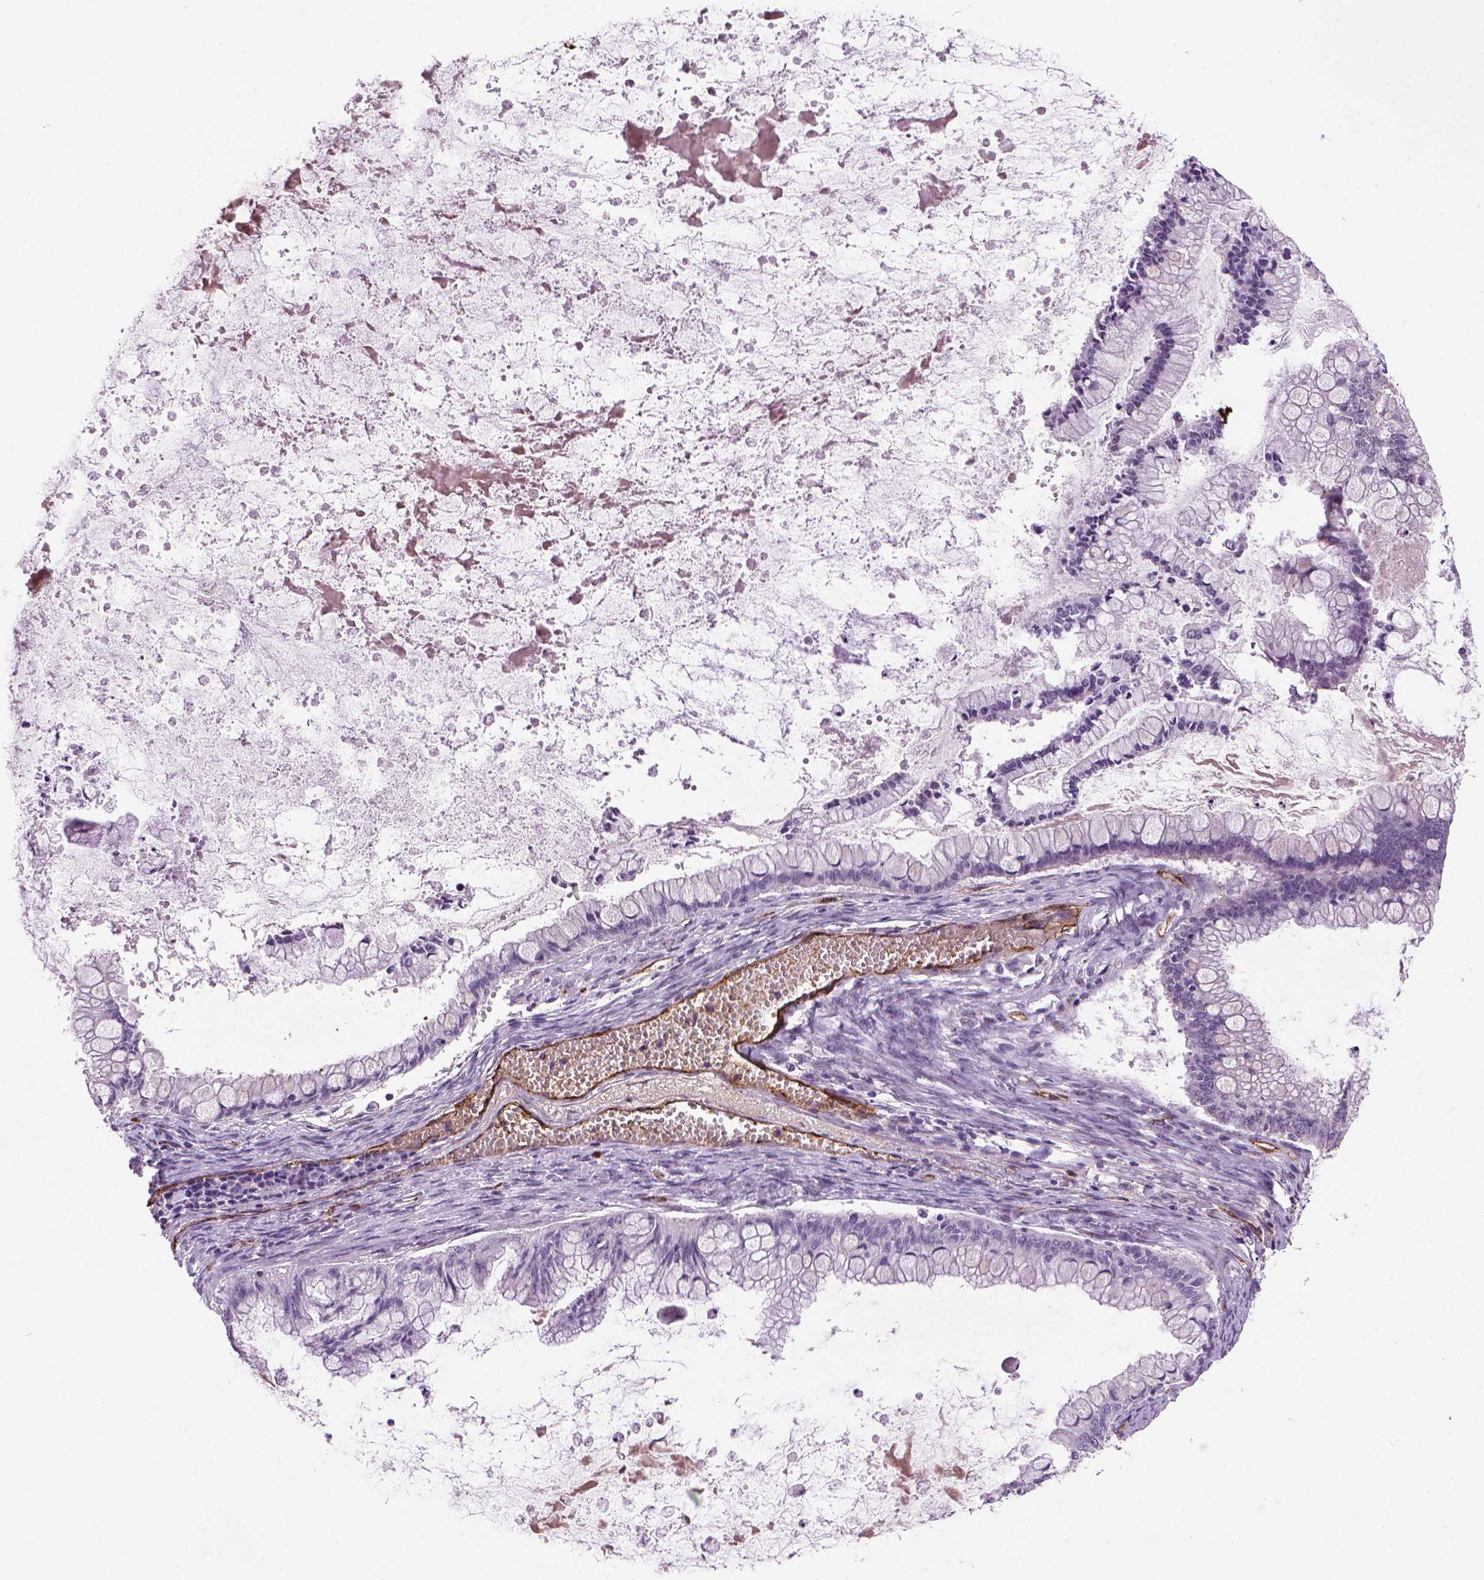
{"staining": {"intensity": "negative", "quantity": "none", "location": "none"}, "tissue": "ovarian cancer", "cell_type": "Tumor cells", "image_type": "cancer", "snomed": [{"axis": "morphology", "description": "Cystadenocarcinoma, mucinous, NOS"}, {"axis": "topography", "description": "Ovary"}], "caption": "Immunohistochemical staining of ovarian cancer (mucinous cystadenocarcinoma) reveals no significant expression in tumor cells.", "gene": "VWF", "patient": {"sex": "female", "age": 67}}